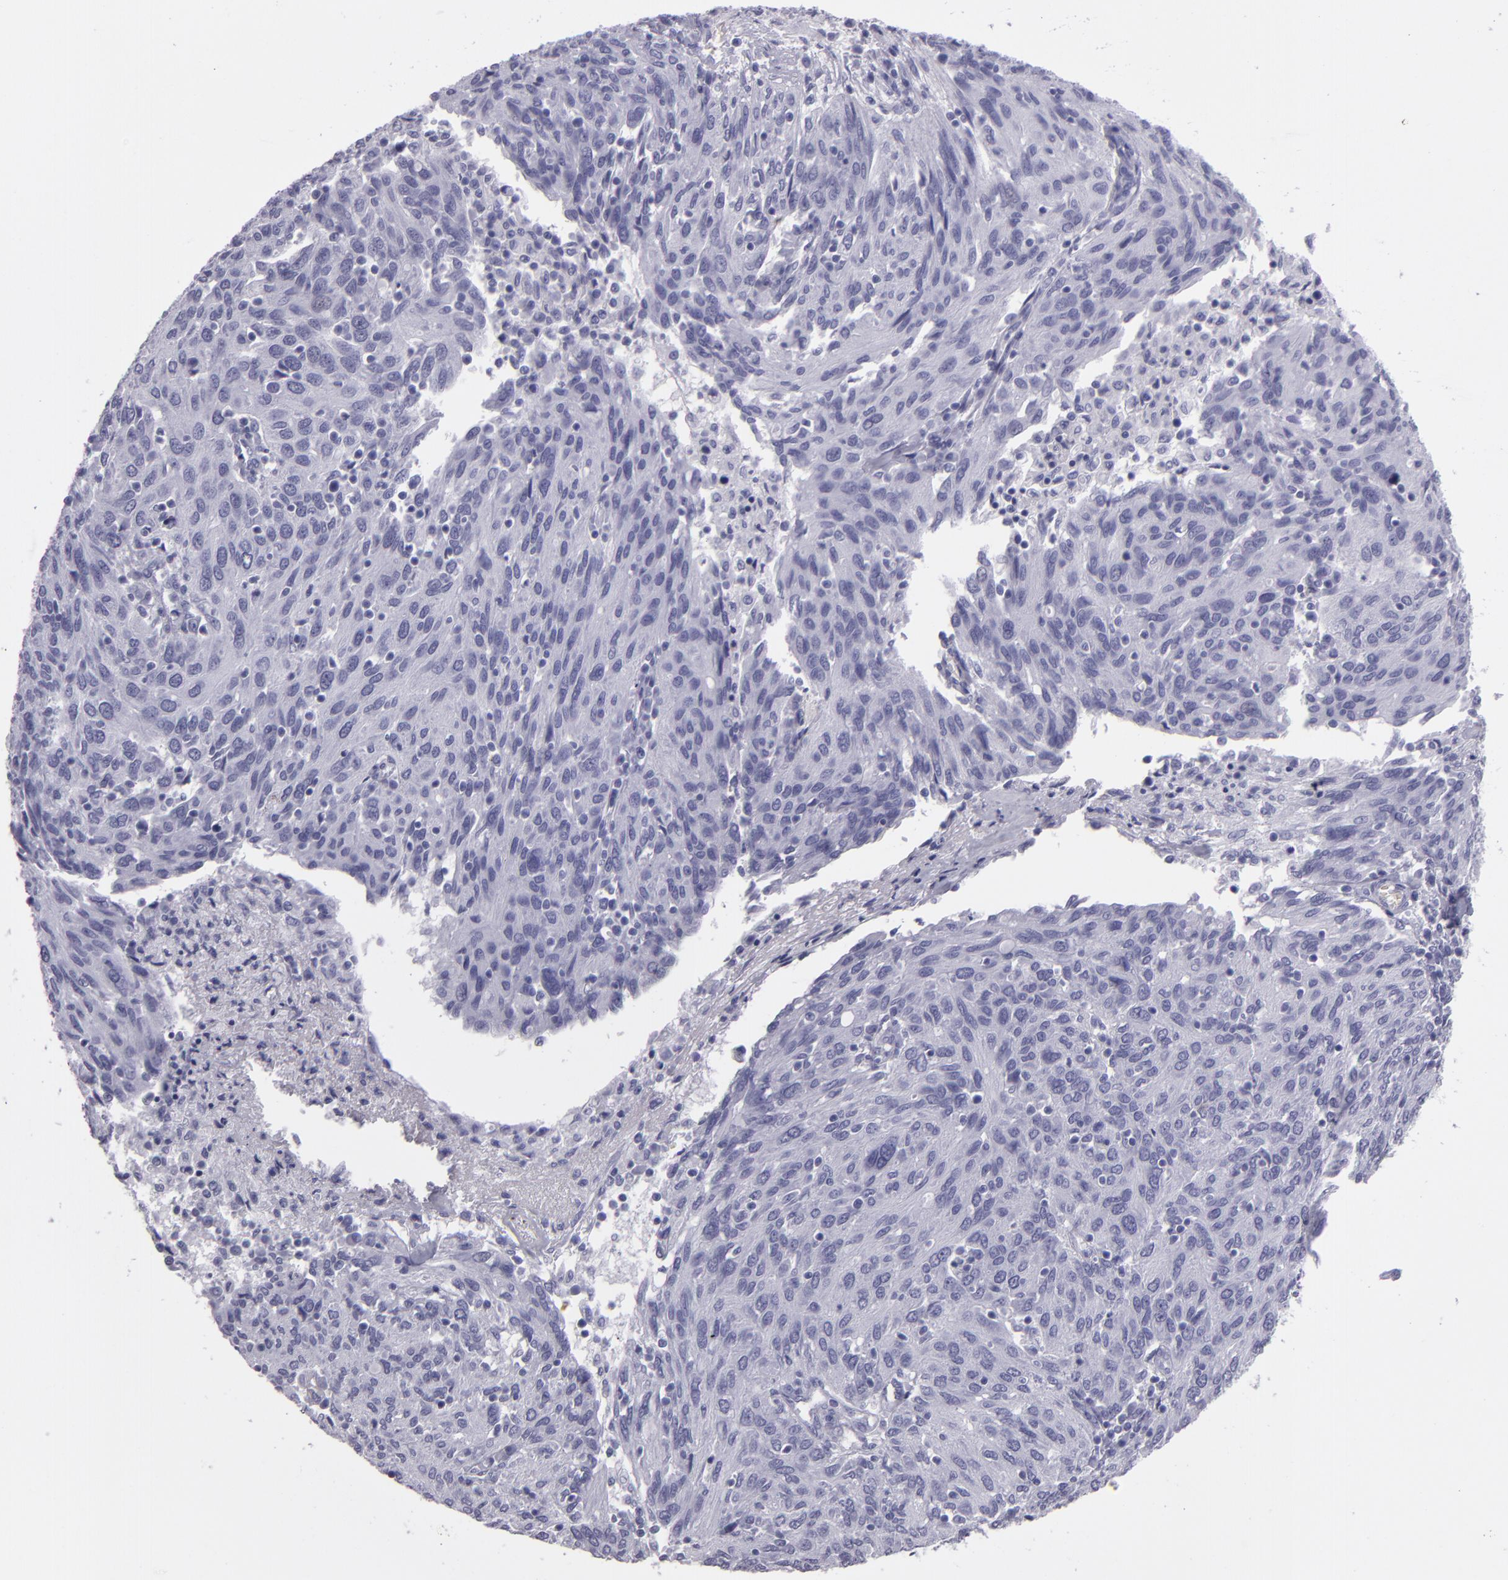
{"staining": {"intensity": "negative", "quantity": "none", "location": "none"}, "tissue": "ovarian cancer", "cell_type": "Tumor cells", "image_type": "cancer", "snomed": [{"axis": "morphology", "description": "Carcinoma, endometroid"}, {"axis": "topography", "description": "Ovary"}], "caption": "Ovarian endometroid carcinoma was stained to show a protein in brown. There is no significant staining in tumor cells. (DAB immunohistochemistry with hematoxylin counter stain).", "gene": "CR2", "patient": {"sex": "female", "age": 50}}